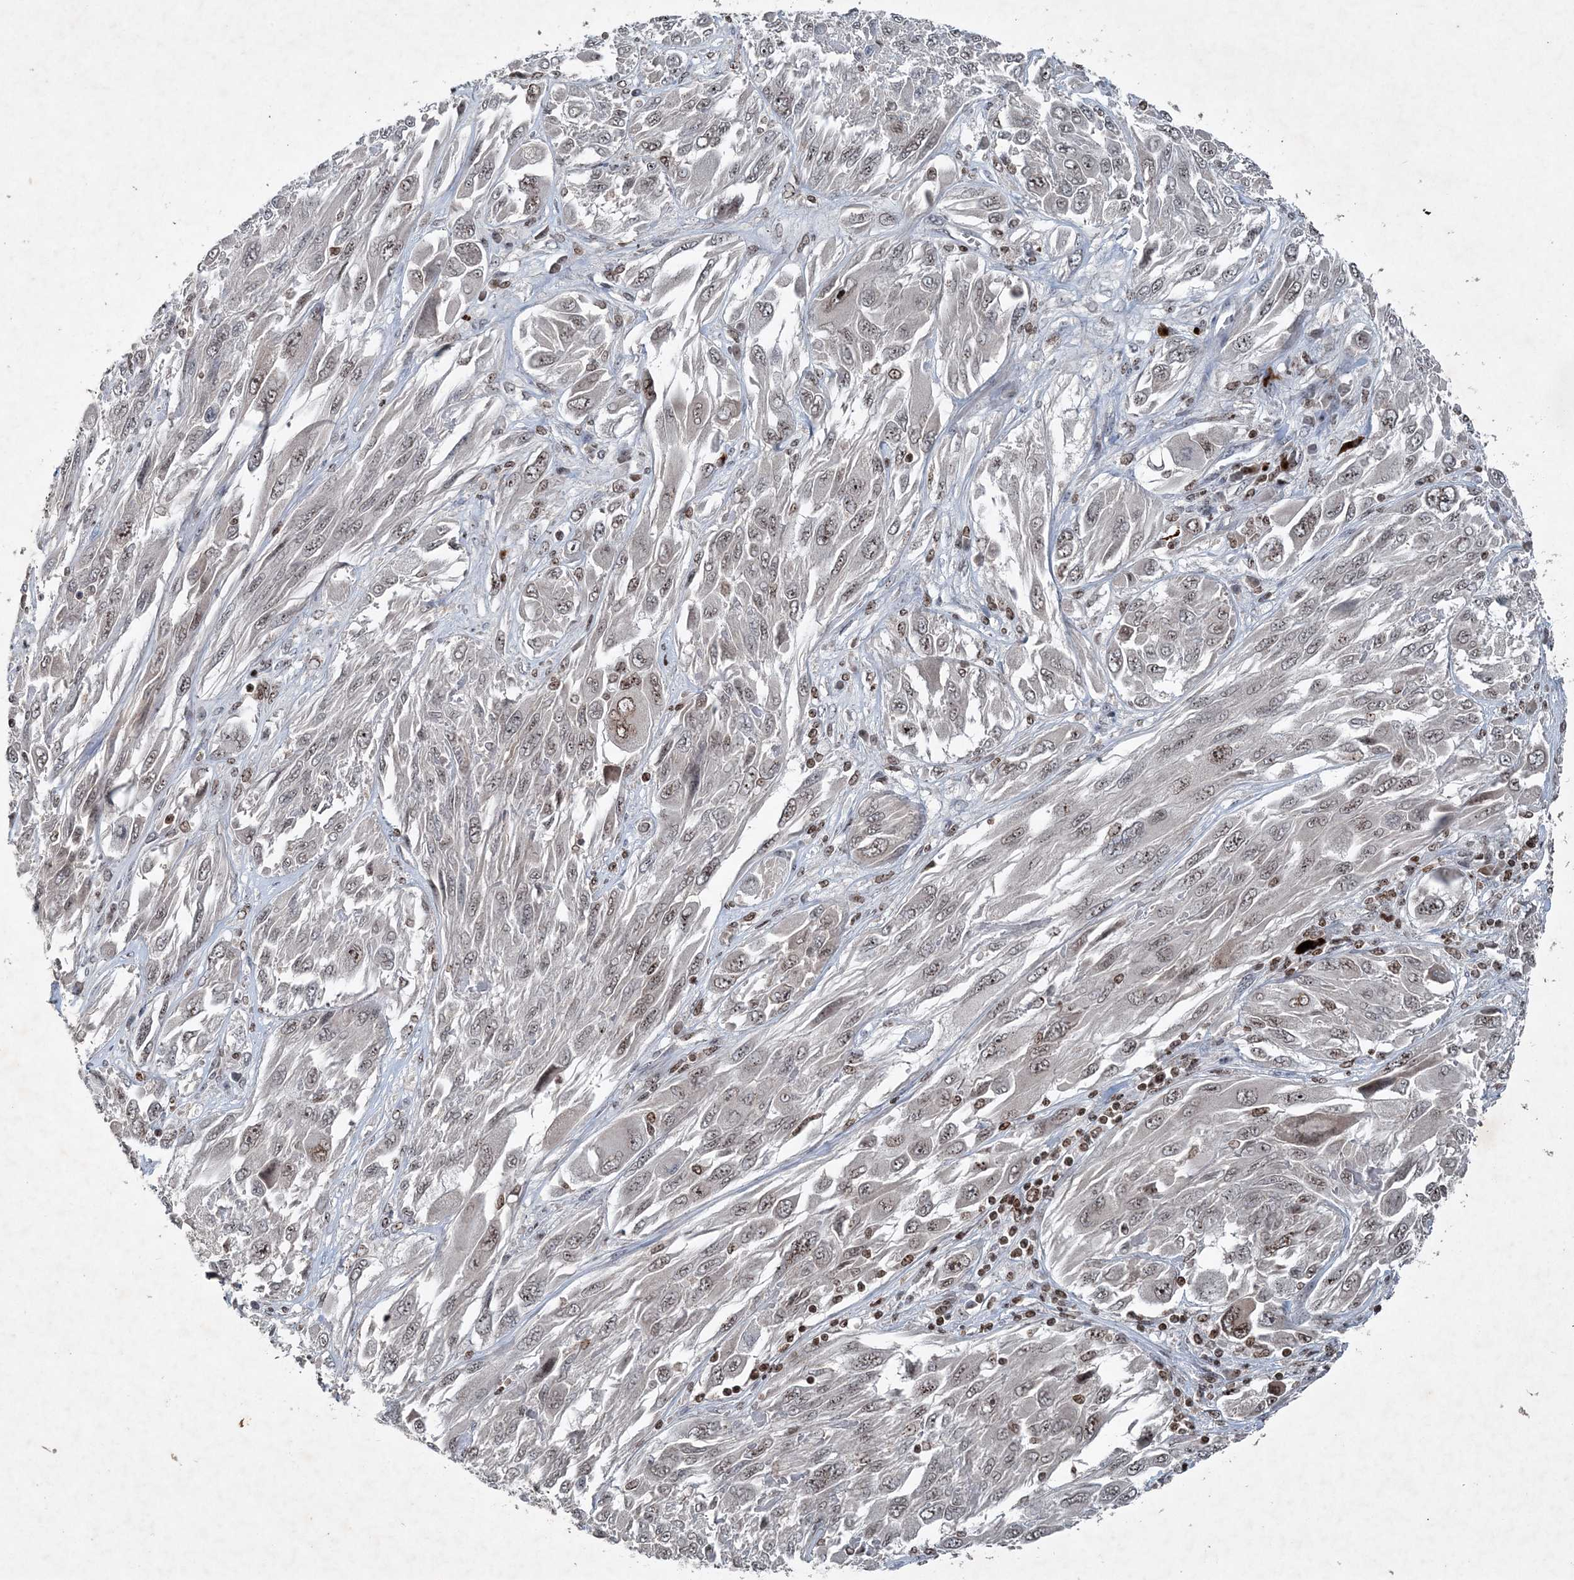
{"staining": {"intensity": "weak", "quantity": "<25%", "location": "nuclear"}, "tissue": "melanoma", "cell_type": "Tumor cells", "image_type": "cancer", "snomed": [{"axis": "morphology", "description": "Malignant melanoma, NOS"}, {"axis": "topography", "description": "Skin"}], "caption": "Immunohistochemistry (IHC) image of malignant melanoma stained for a protein (brown), which exhibits no positivity in tumor cells.", "gene": "QTRT2", "patient": {"sex": "female", "age": 91}}